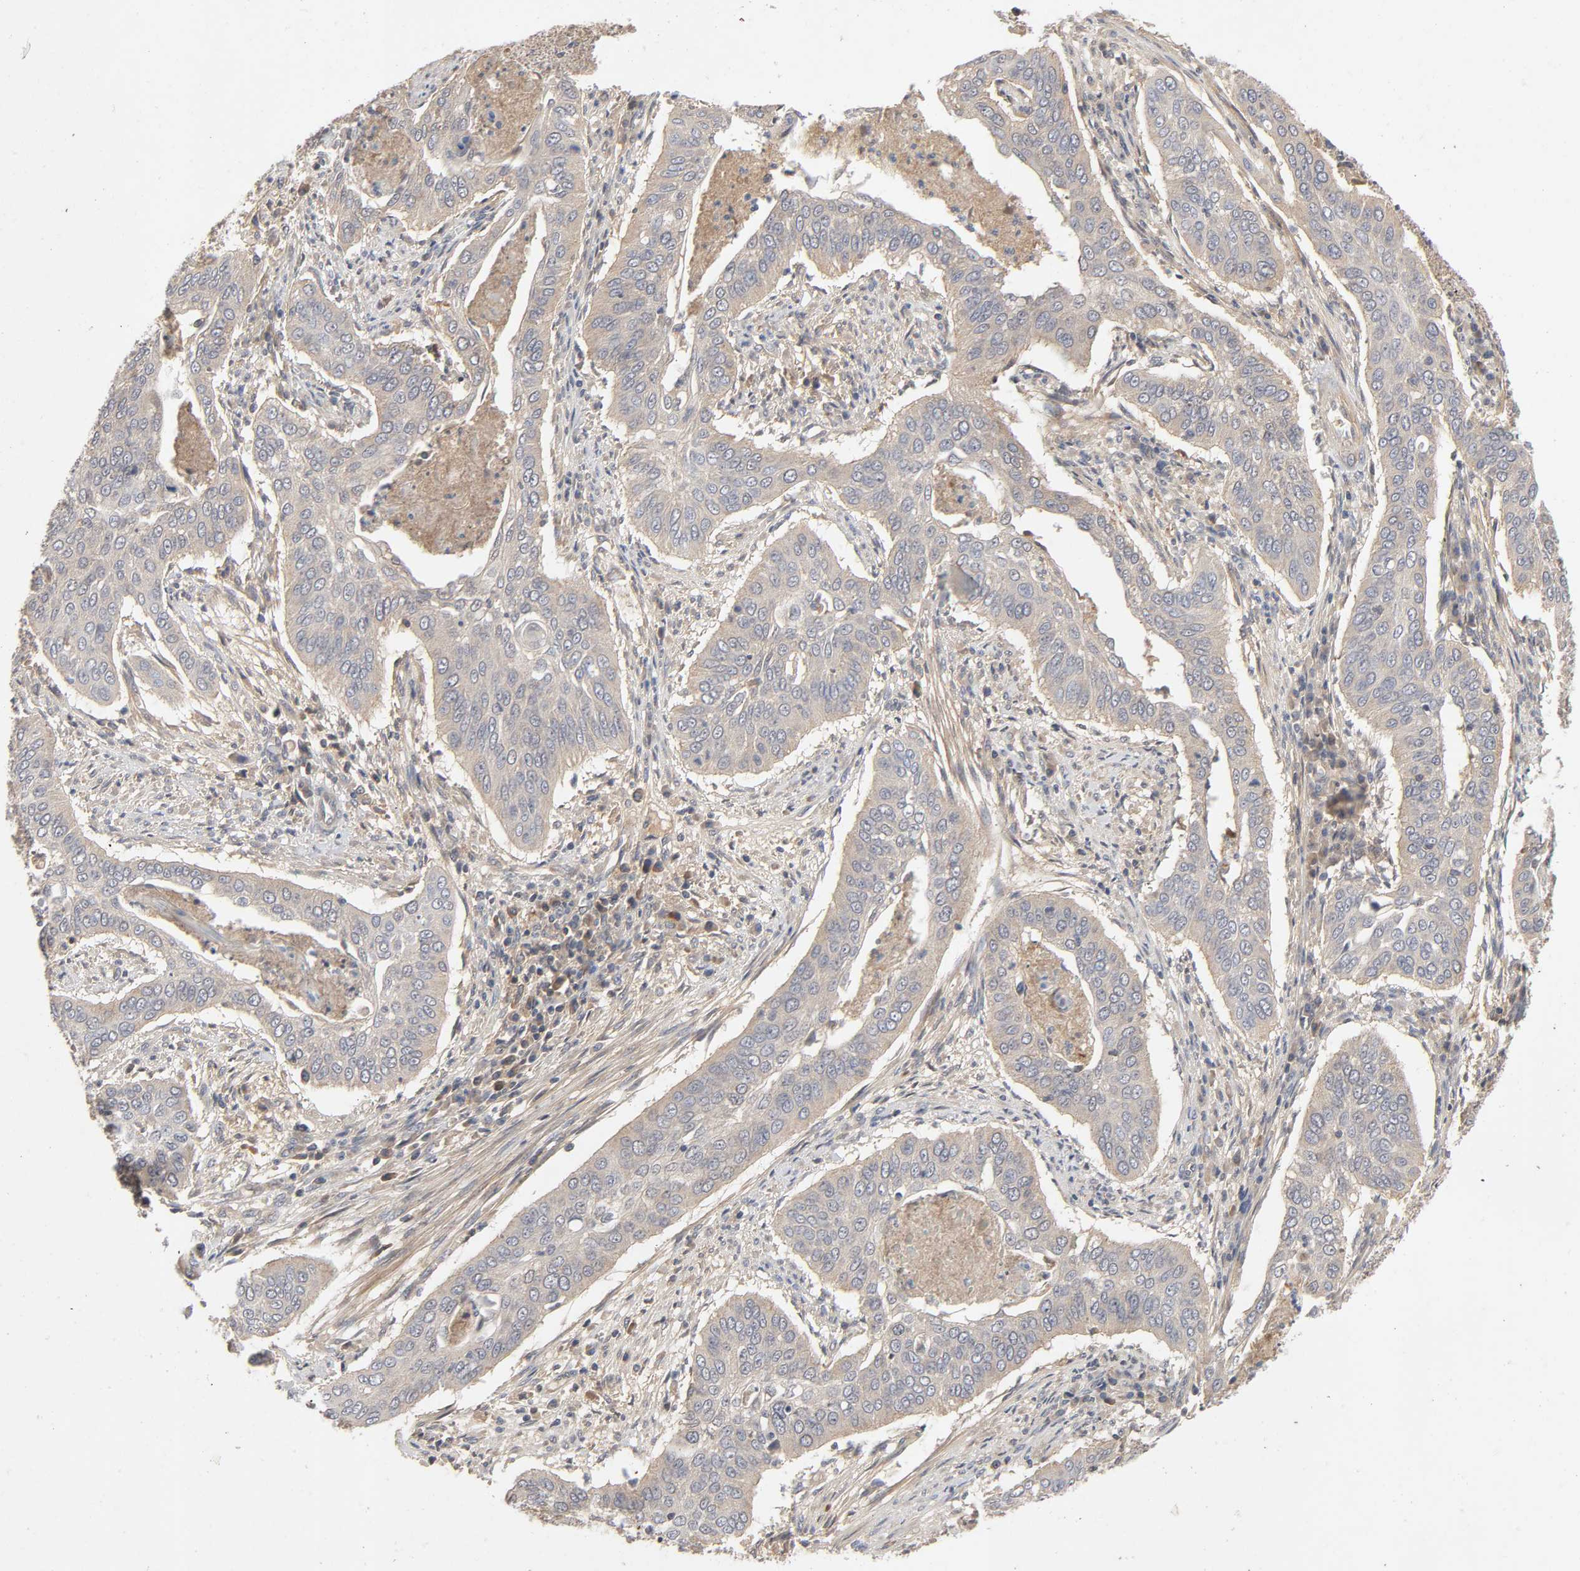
{"staining": {"intensity": "moderate", "quantity": ">75%", "location": "cytoplasmic/membranous"}, "tissue": "cervical cancer", "cell_type": "Tumor cells", "image_type": "cancer", "snomed": [{"axis": "morphology", "description": "Squamous cell carcinoma, NOS"}, {"axis": "topography", "description": "Cervix"}], "caption": "A micrograph showing moderate cytoplasmic/membranous expression in about >75% of tumor cells in cervical cancer (squamous cell carcinoma), as visualized by brown immunohistochemical staining.", "gene": "CPB2", "patient": {"sex": "female", "age": 39}}